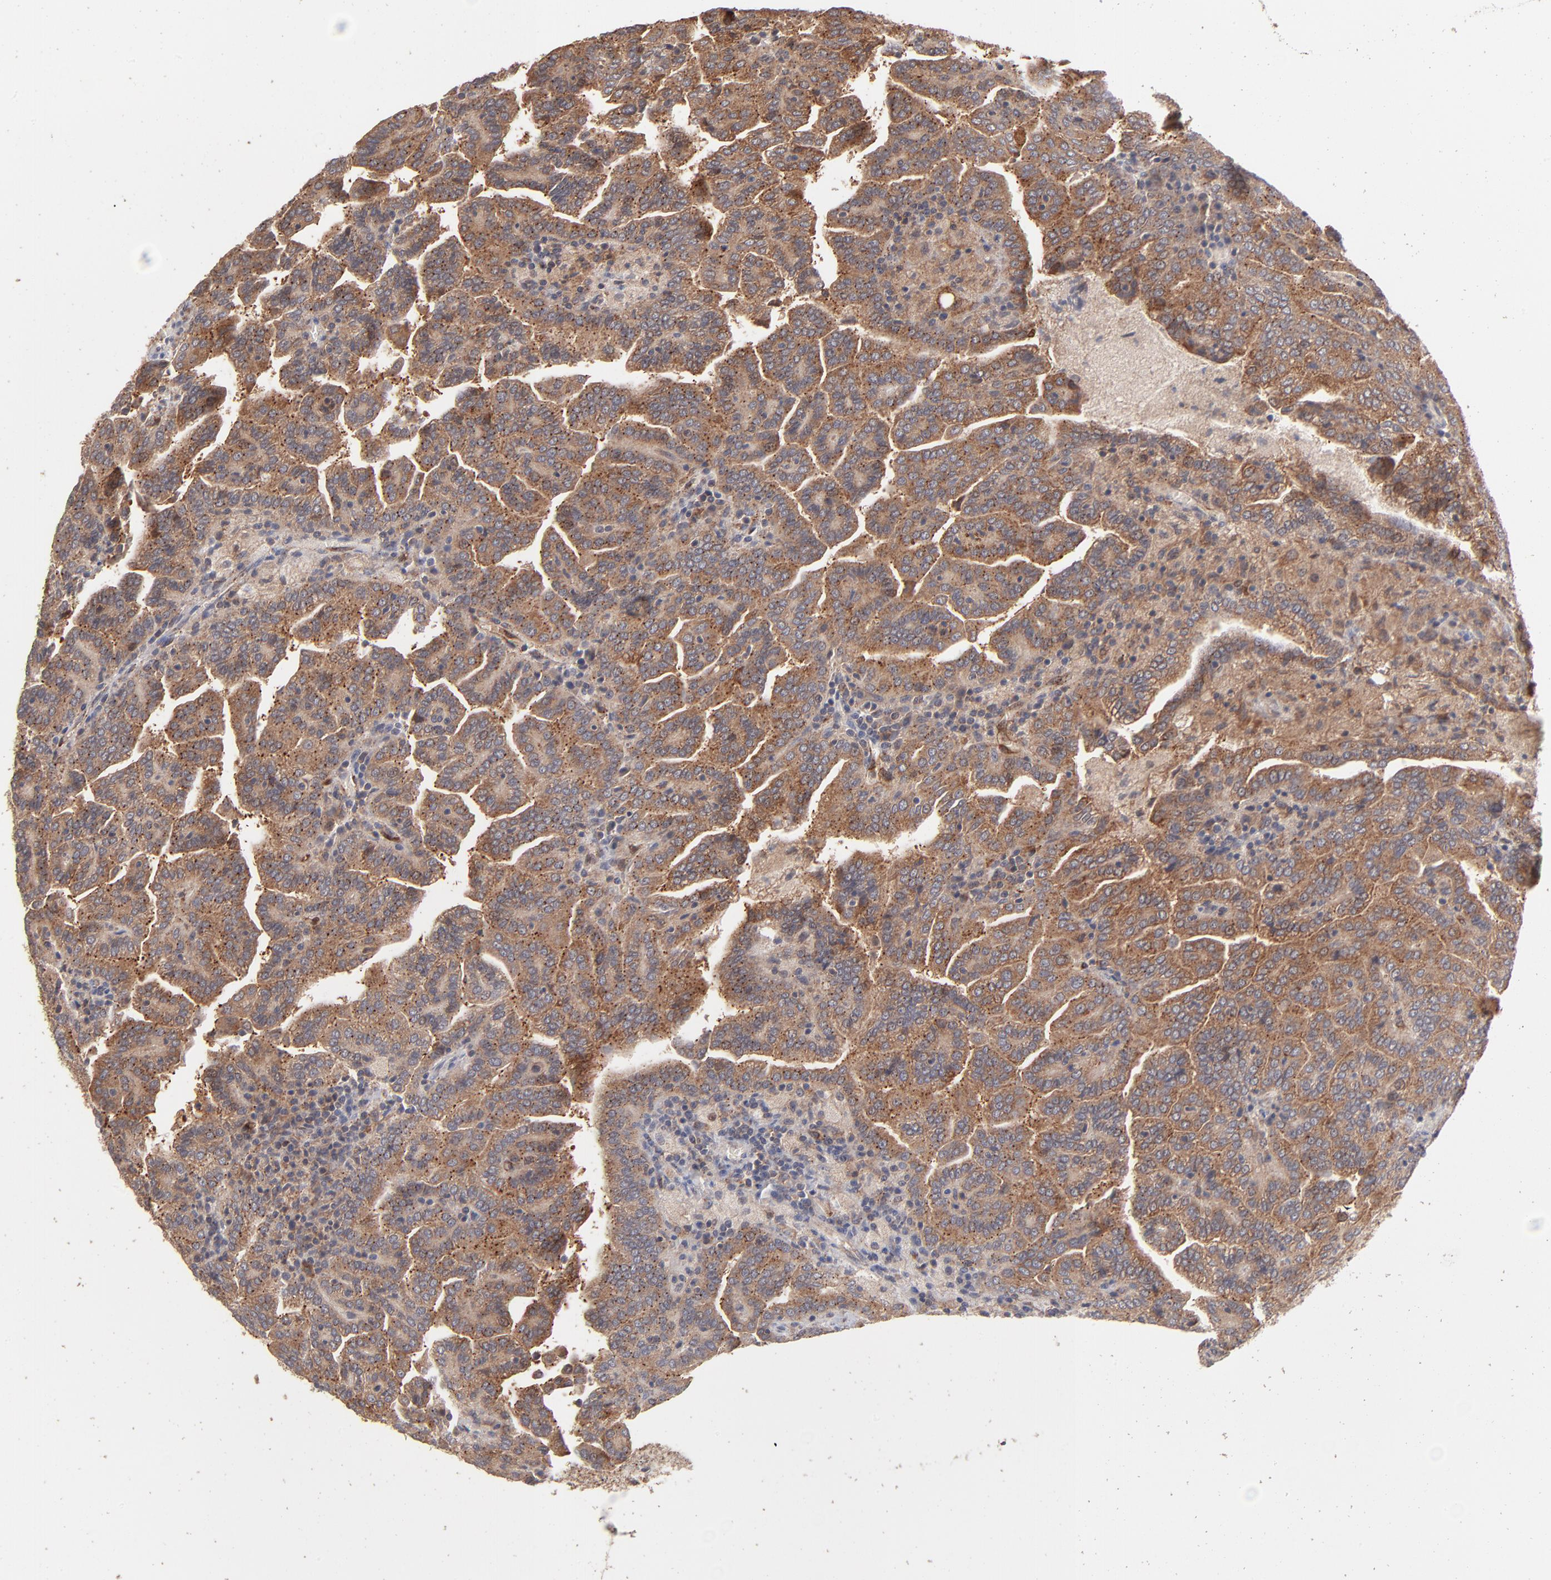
{"staining": {"intensity": "moderate", "quantity": ">75%", "location": "cytoplasmic/membranous"}, "tissue": "renal cancer", "cell_type": "Tumor cells", "image_type": "cancer", "snomed": [{"axis": "morphology", "description": "Adenocarcinoma, NOS"}, {"axis": "topography", "description": "Kidney"}], "caption": "Immunohistochemistry of renal cancer (adenocarcinoma) shows medium levels of moderate cytoplasmic/membranous expression in approximately >75% of tumor cells.", "gene": "IVNS1ABP", "patient": {"sex": "male", "age": 61}}